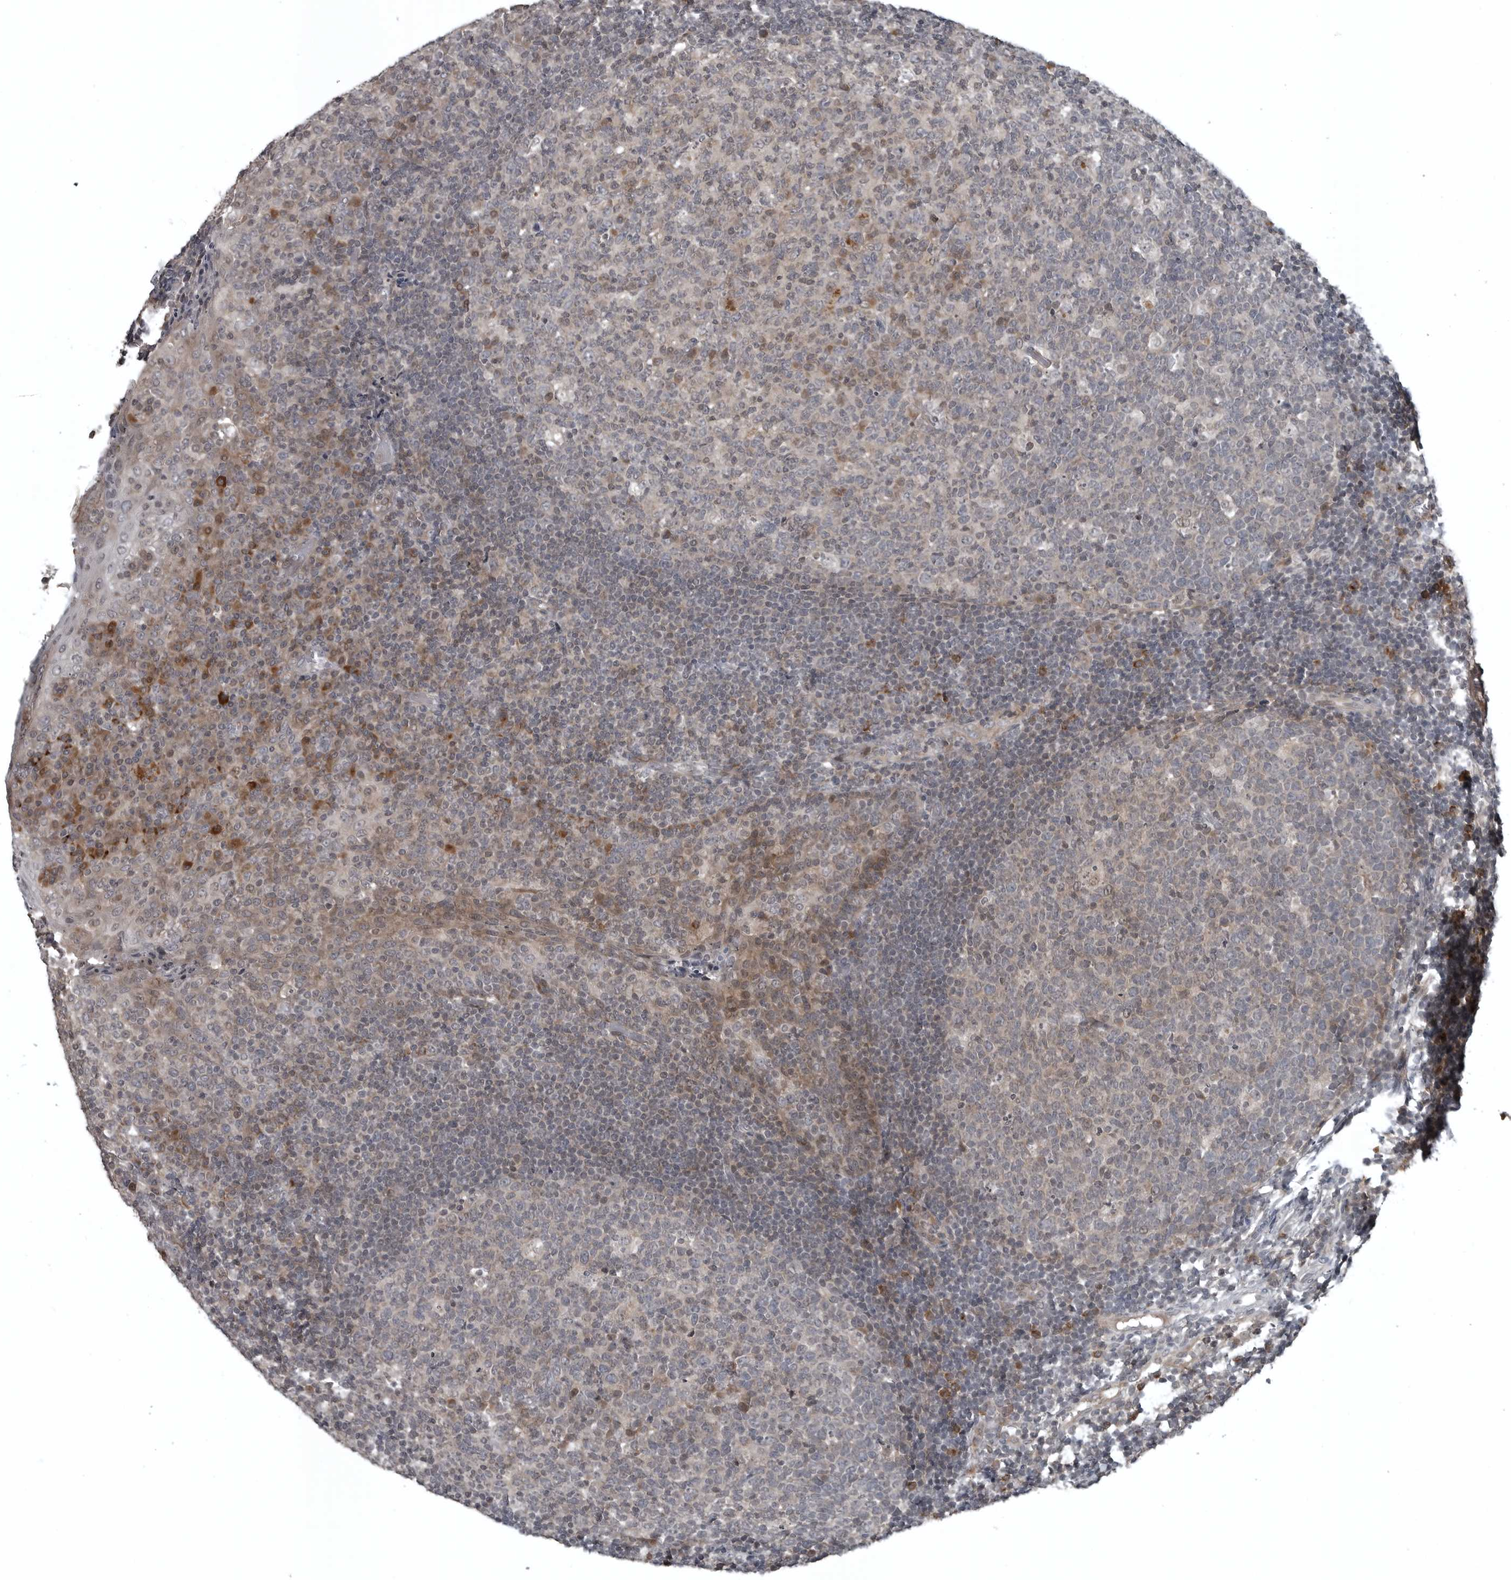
{"staining": {"intensity": "moderate", "quantity": "<25%", "location": "cytoplasmic/membranous"}, "tissue": "tonsil", "cell_type": "Germinal center cells", "image_type": "normal", "snomed": [{"axis": "morphology", "description": "Normal tissue, NOS"}, {"axis": "topography", "description": "Tonsil"}], "caption": "Immunohistochemistry (DAB) staining of benign human tonsil exhibits moderate cytoplasmic/membranous protein staining in about <25% of germinal center cells. (Stains: DAB in brown, nuclei in blue, Microscopy: brightfield microscopy at high magnification).", "gene": "GAK", "patient": {"sex": "female", "age": 19}}